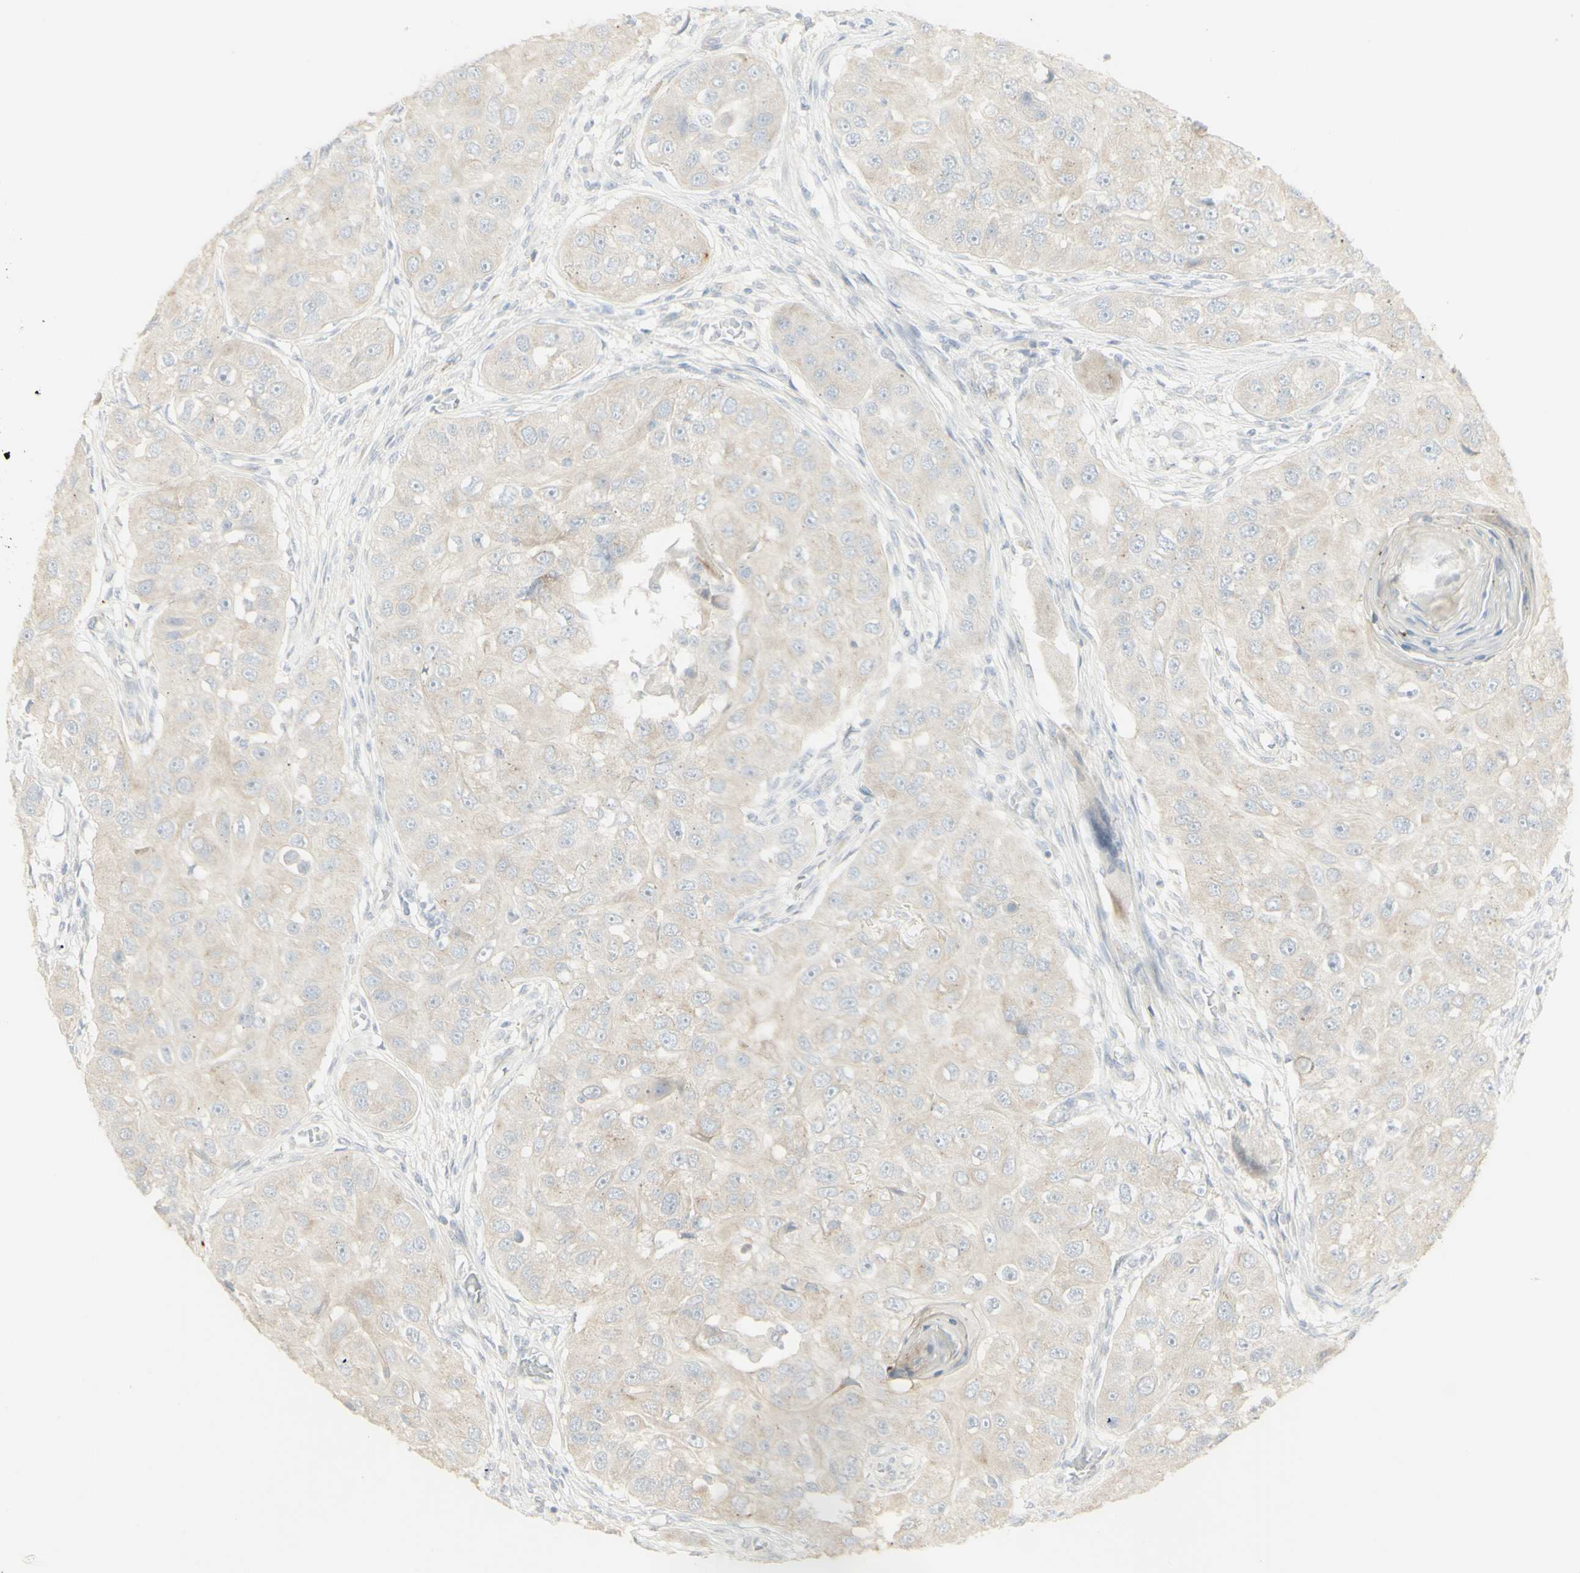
{"staining": {"intensity": "weak", "quantity": "<25%", "location": "cytoplasmic/membranous"}, "tissue": "head and neck cancer", "cell_type": "Tumor cells", "image_type": "cancer", "snomed": [{"axis": "morphology", "description": "Normal tissue, NOS"}, {"axis": "morphology", "description": "Squamous cell carcinoma, NOS"}, {"axis": "topography", "description": "Skeletal muscle"}, {"axis": "topography", "description": "Head-Neck"}], "caption": "High power microscopy histopathology image of an IHC image of head and neck cancer, revealing no significant staining in tumor cells.", "gene": "NDST4", "patient": {"sex": "male", "age": 51}}